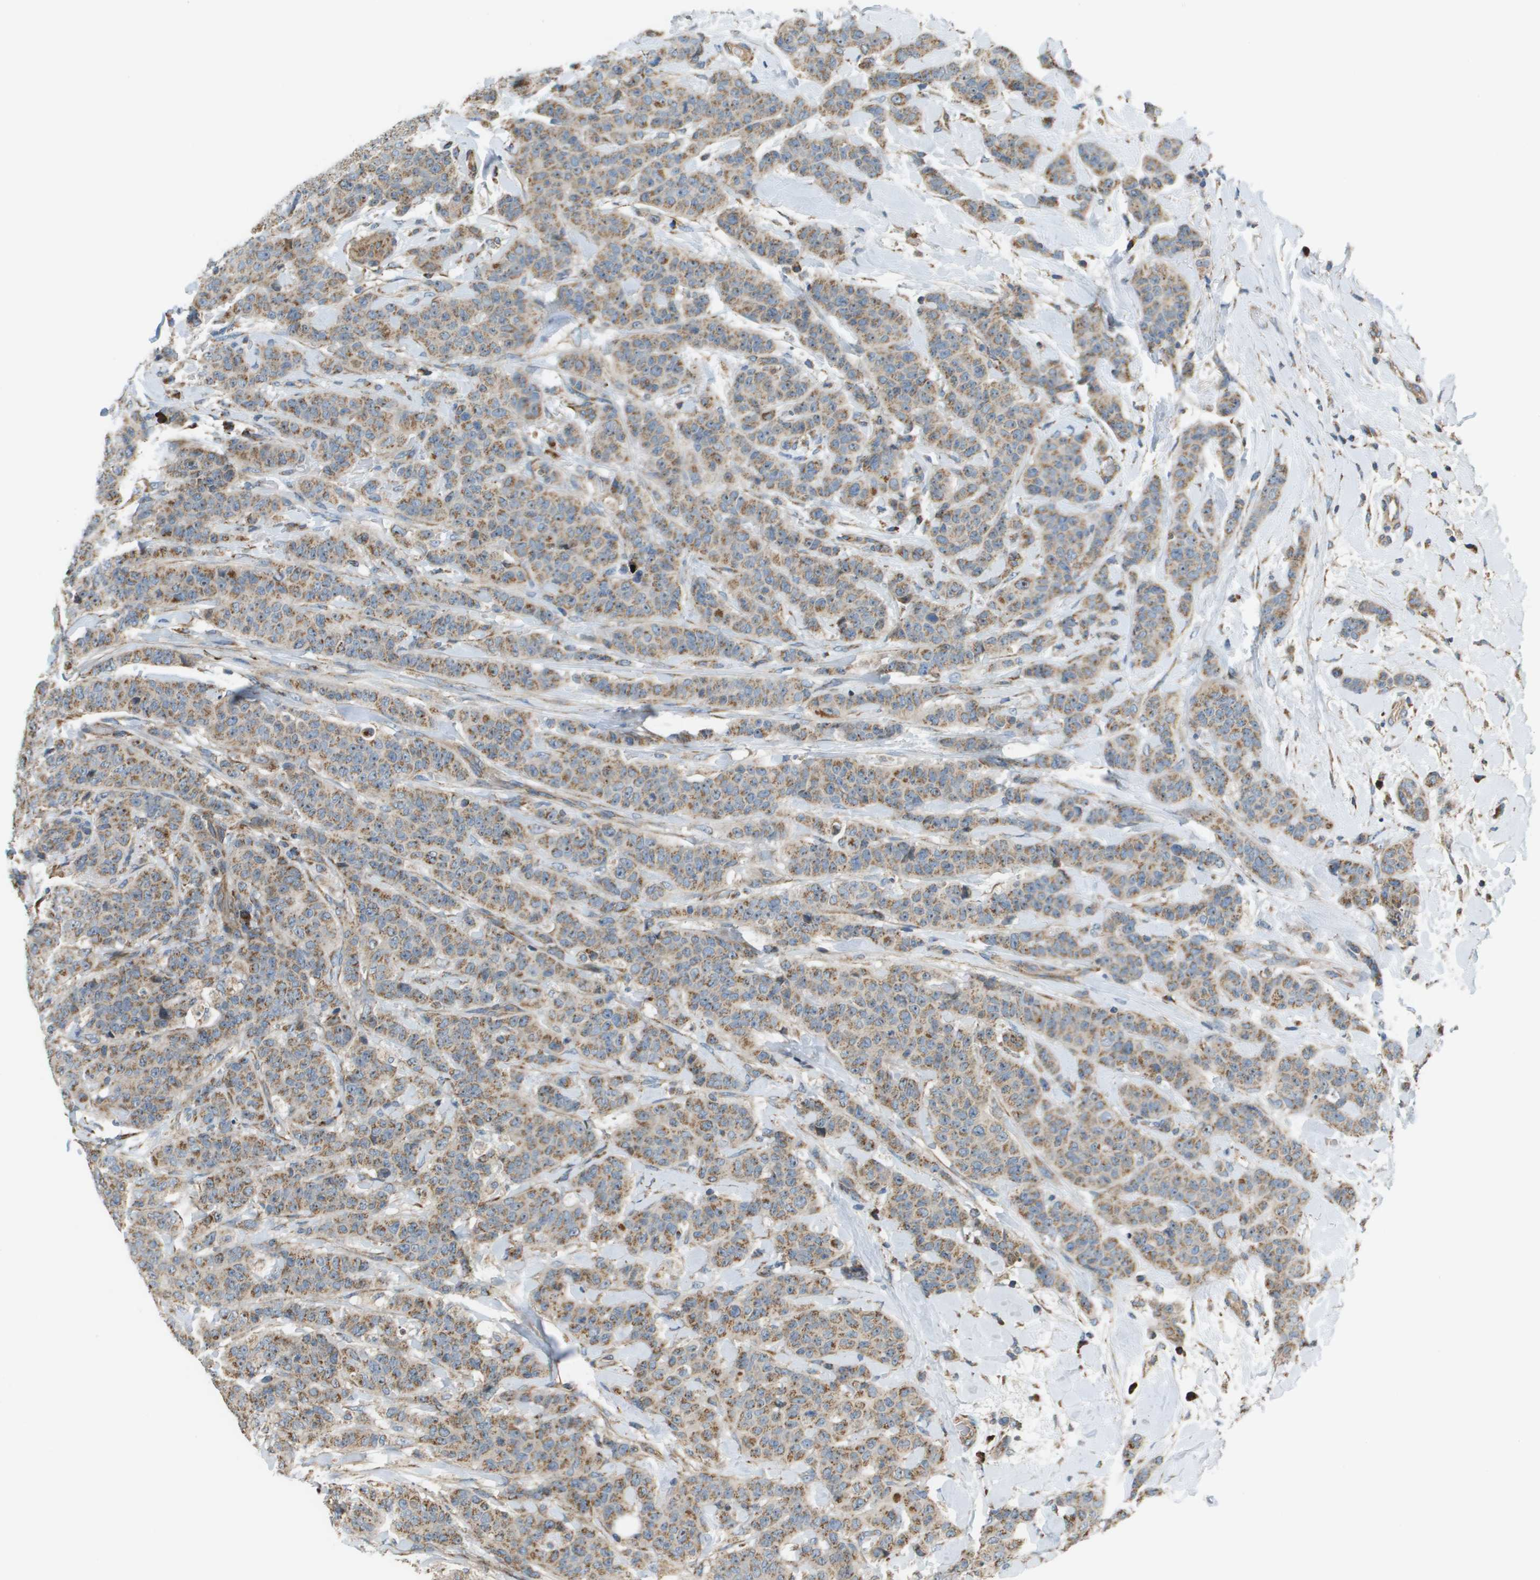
{"staining": {"intensity": "moderate", "quantity": ">75%", "location": "cytoplasmic/membranous"}, "tissue": "breast cancer", "cell_type": "Tumor cells", "image_type": "cancer", "snomed": [{"axis": "morphology", "description": "Normal tissue, NOS"}, {"axis": "morphology", "description": "Duct carcinoma"}, {"axis": "topography", "description": "Breast"}], "caption": "Immunohistochemistry (IHC) (DAB (3,3'-diaminobenzidine)) staining of human breast invasive ductal carcinoma reveals moderate cytoplasmic/membranous protein positivity in approximately >75% of tumor cells.", "gene": "NRK", "patient": {"sex": "female", "age": 40}}